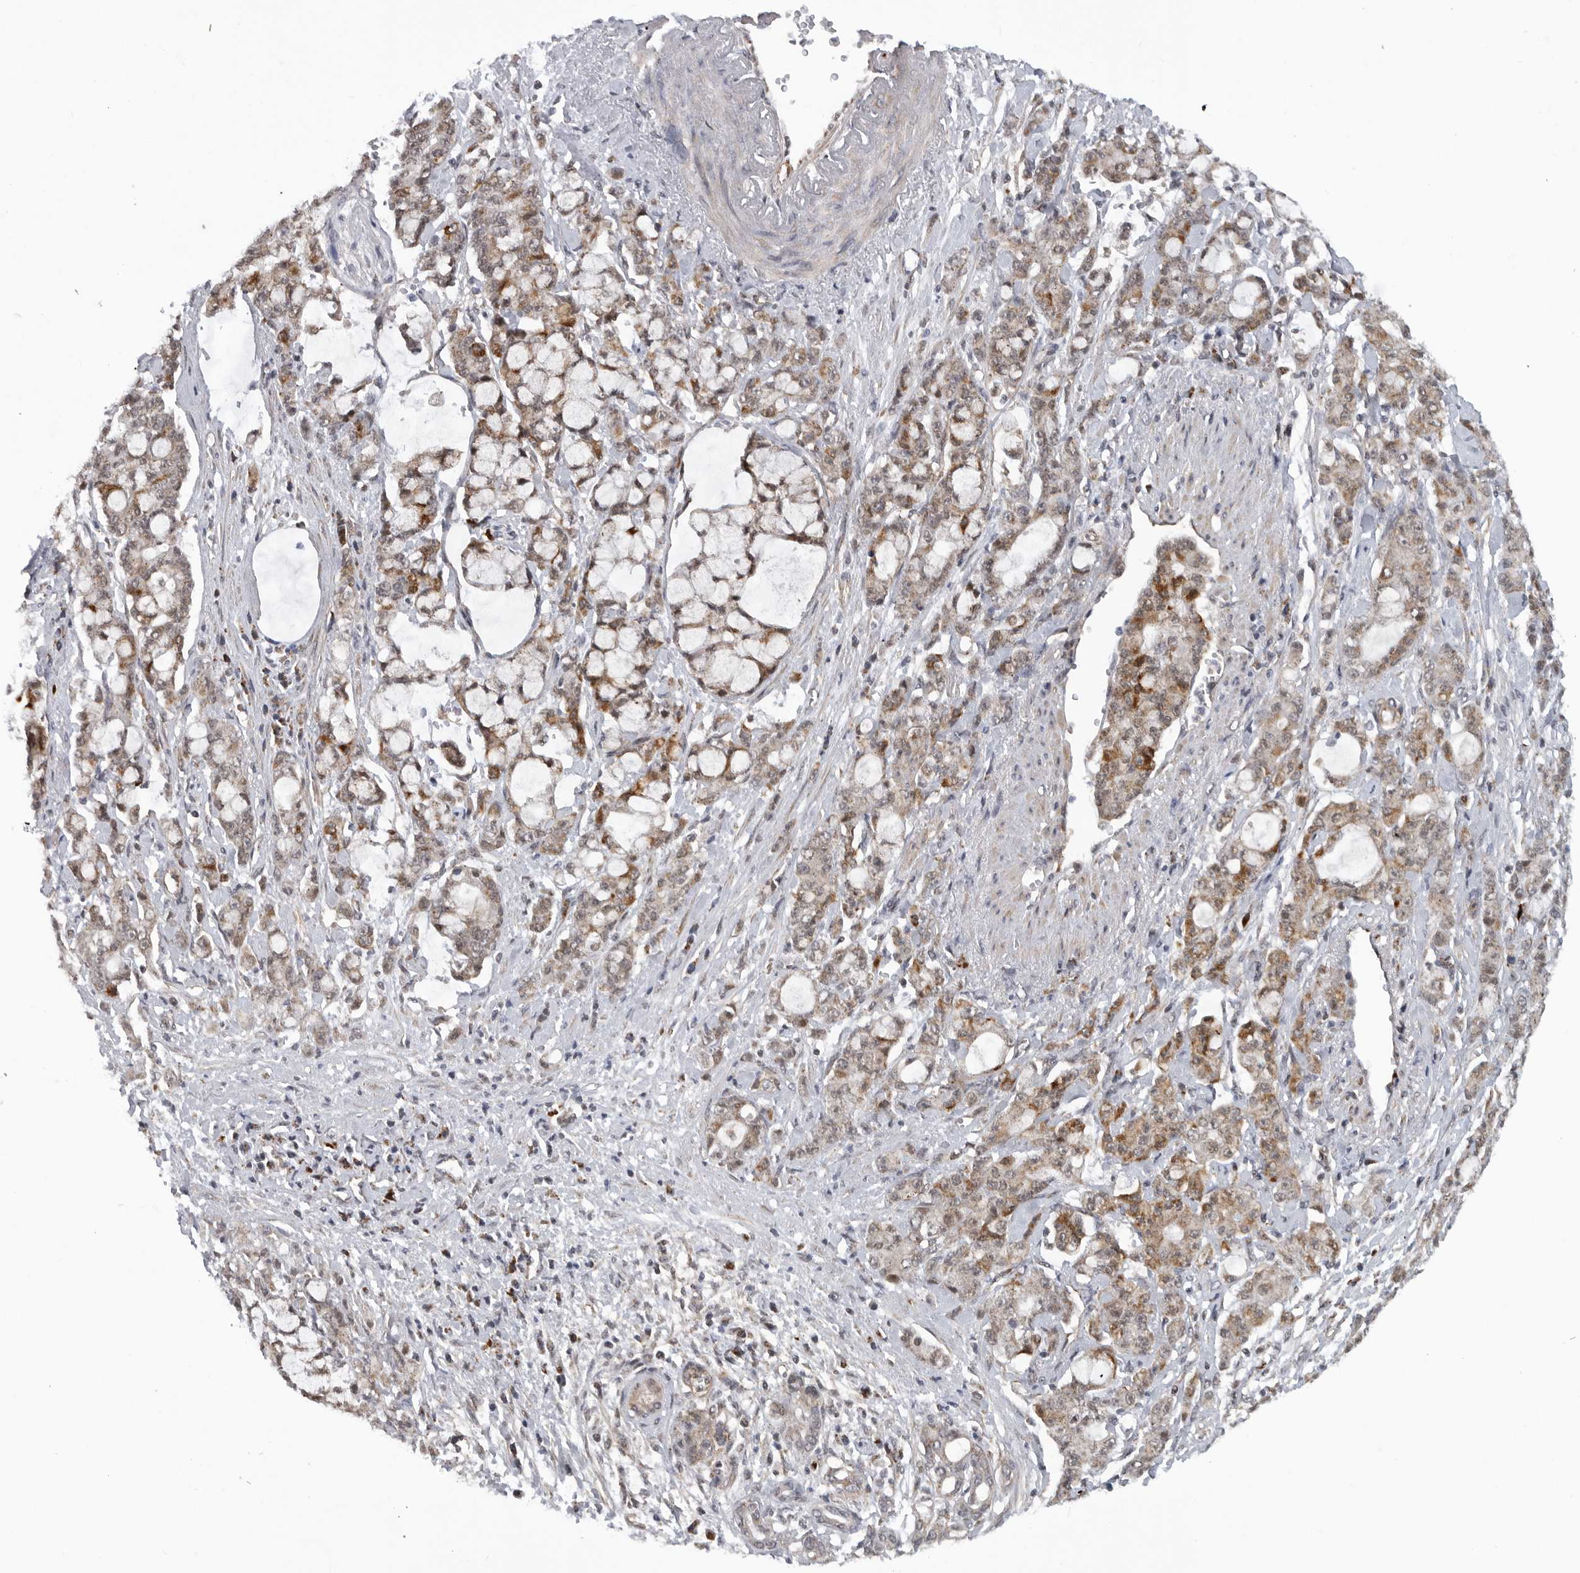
{"staining": {"intensity": "moderate", "quantity": "25%-75%", "location": "cytoplasmic/membranous"}, "tissue": "pancreatic cancer", "cell_type": "Tumor cells", "image_type": "cancer", "snomed": [{"axis": "morphology", "description": "Adenocarcinoma, NOS"}, {"axis": "topography", "description": "Pancreas"}], "caption": "Immunohistochemistry of human adenocarcinoma (pancreatic) shows medium levels of moderate cytoplasmic/membranous staining in about 25%-75% of tumor cells.", "gene": "TMPRSS11F", "patient": {"sex": "female", "age": 73}}